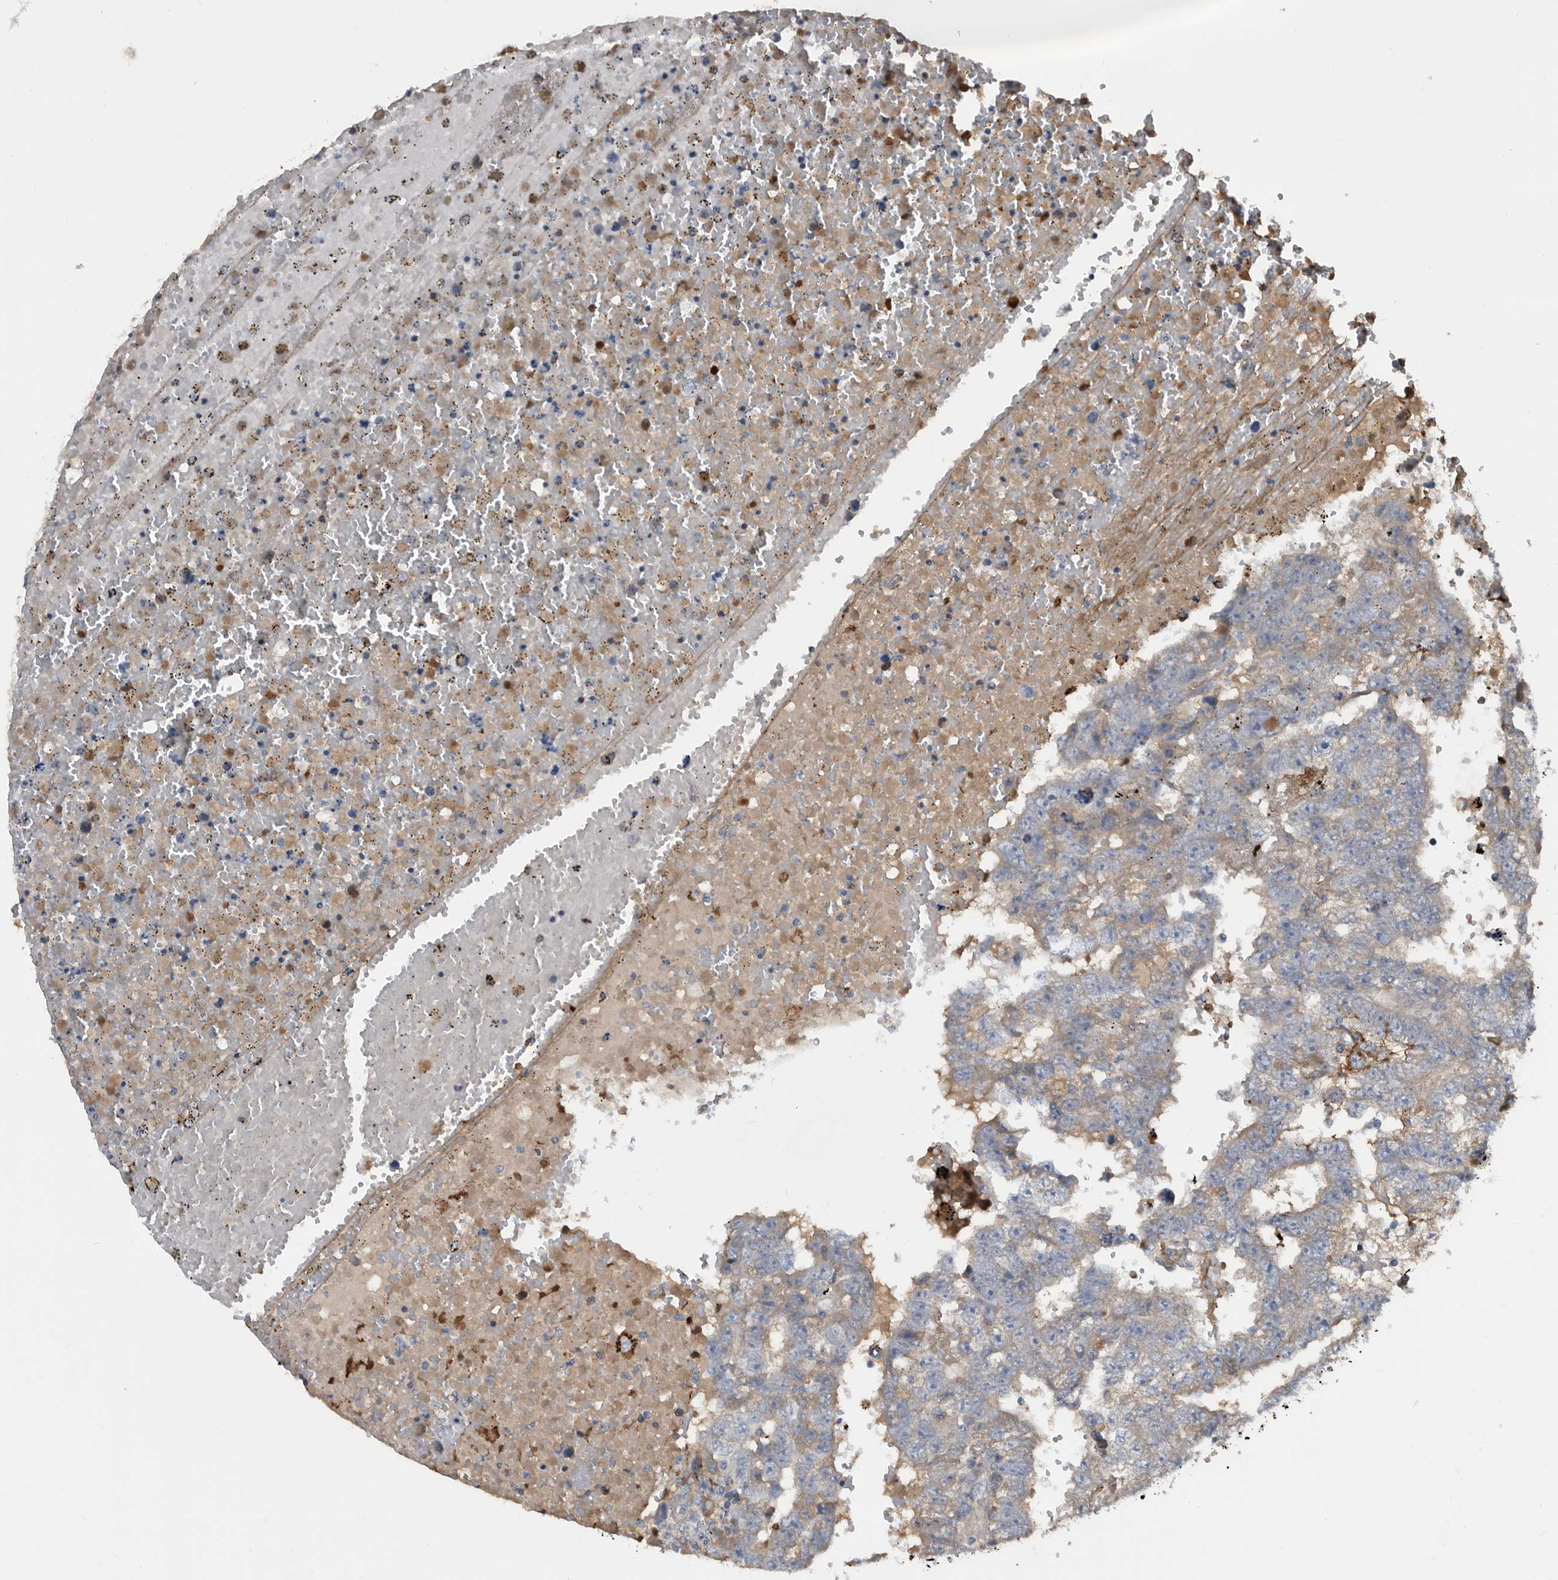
{"staining": {"intensity": "weak", "quantity": "<25%", "location": "cytoplasmic/membranous"}, "tissue": "testis cancer", "cell_type": "Tumor cells", "image_type": "cancer", "snomed": [{"axis": "morphology", "description": "Carcinoma, Embryonal, NOS"}, {"axis": "topography", "description": "Testis"}], "caption": "A photomicrograph of human testis embryonal carcinoma is negative for staining in tumor cells. The staining was performed using DAB to visualize the protein expression in brown, while the nuclei were stained in blue with hematoxylin (Magnification: 20x).", "gene": "PI15", "patient": {"sex": "male", "age": 25}}